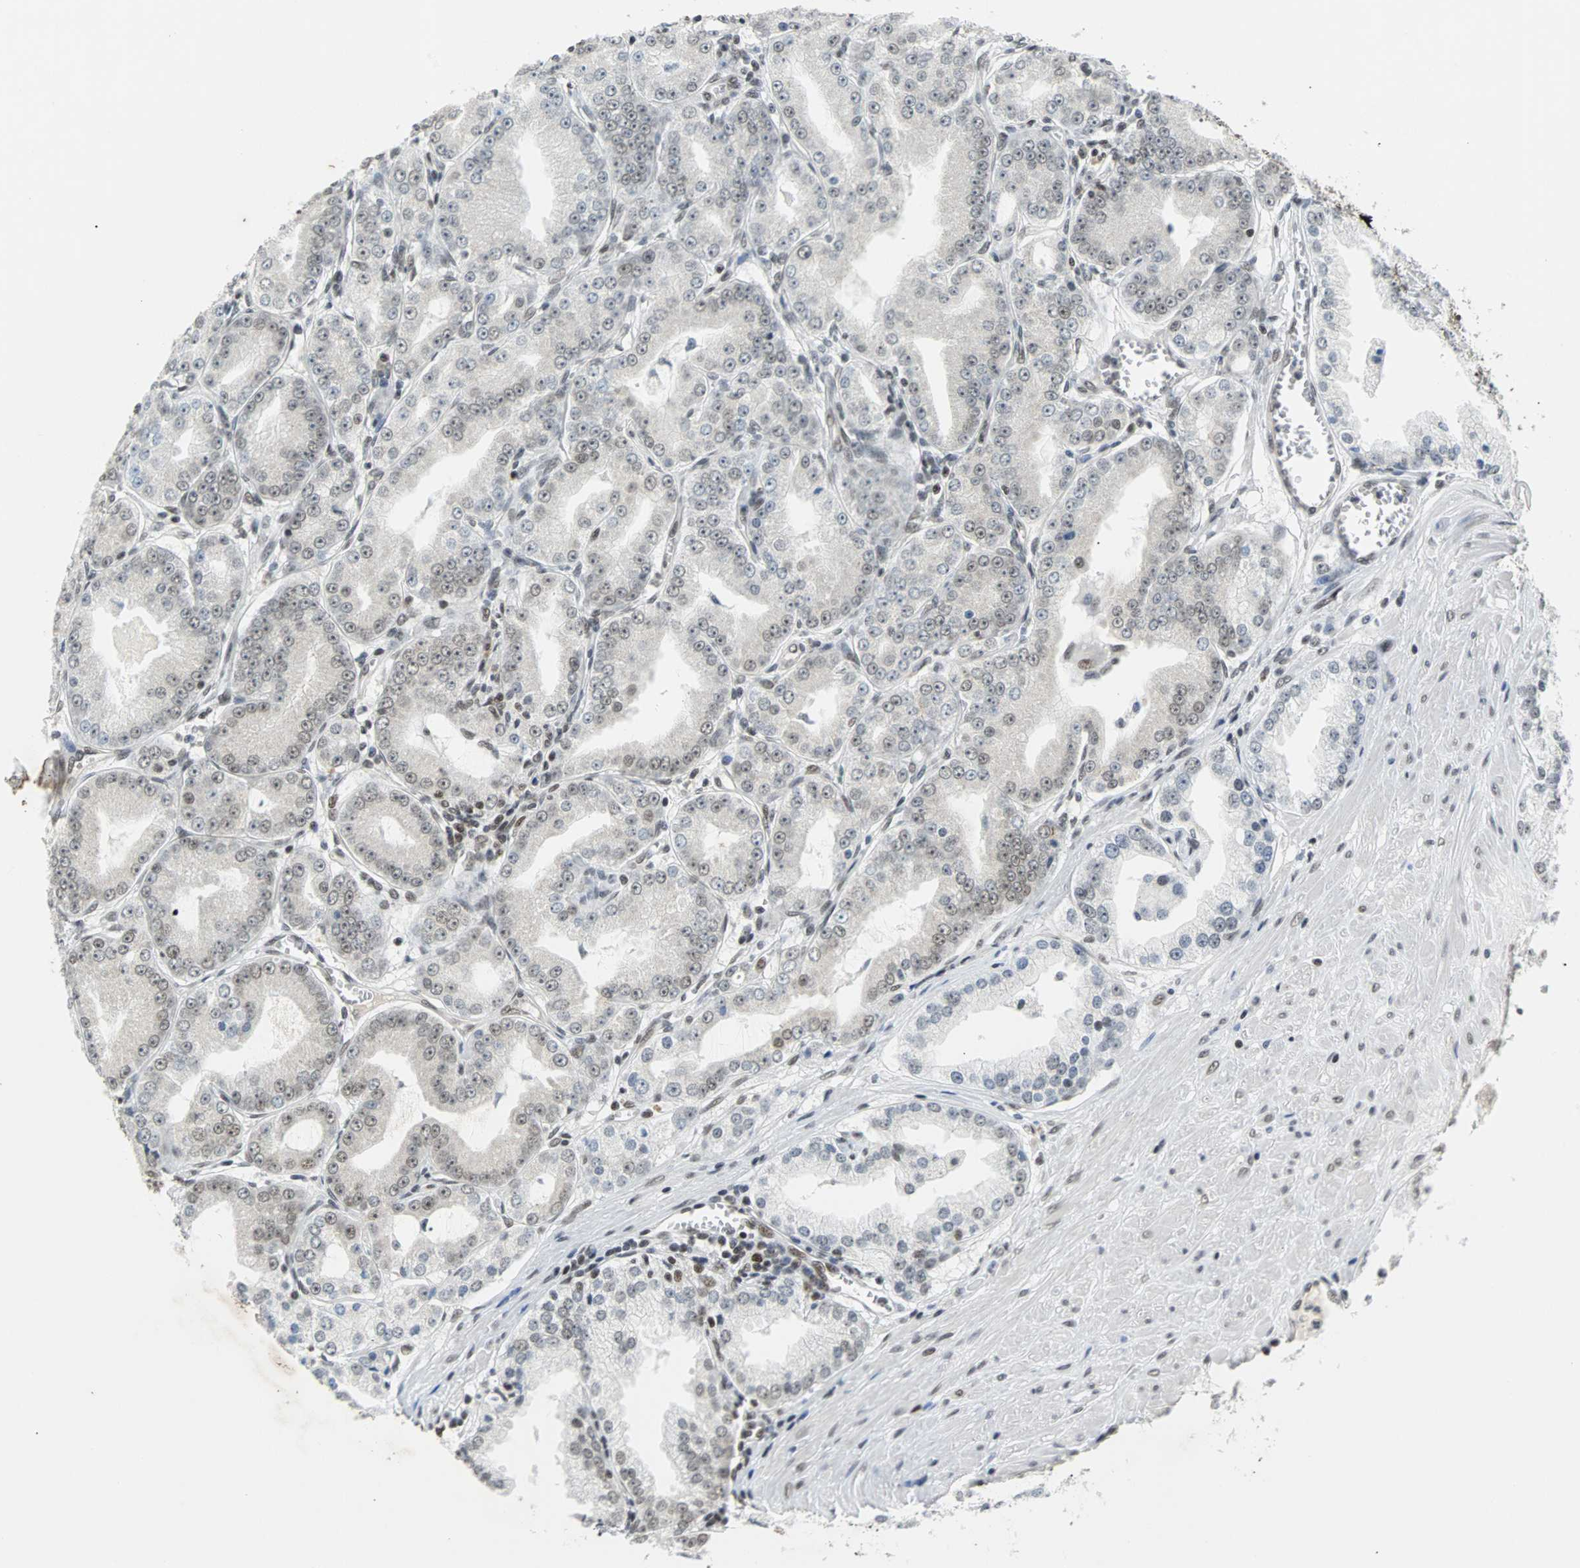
{"staining": {"intensity": "weak", "quantity": "25%-75%", "location": "nuclear"}, "tissue": "prostate cancer", "cell_type": "Tumor cells", "image_type": "cancer", "snomed": [{"axis": "morphology", "description": "Adenocarcinoma, High grade"}, {"axis": "topography", "description": "Prostate"}], "caption": "Protein staining of prostate cancer (adenocarcinoma (high-grade)) tissue reveals weak nuclear expression in about 25%-75% of tumor cells. The protein of interest is stained brown, and the nuclei are stained in blue (DAB (3,3'-diaminobenzidine) IHC with brightfield microscopy, high magnification).", "gene": "GATAD2A", "patient": {"sex": "male", "age": 61}}